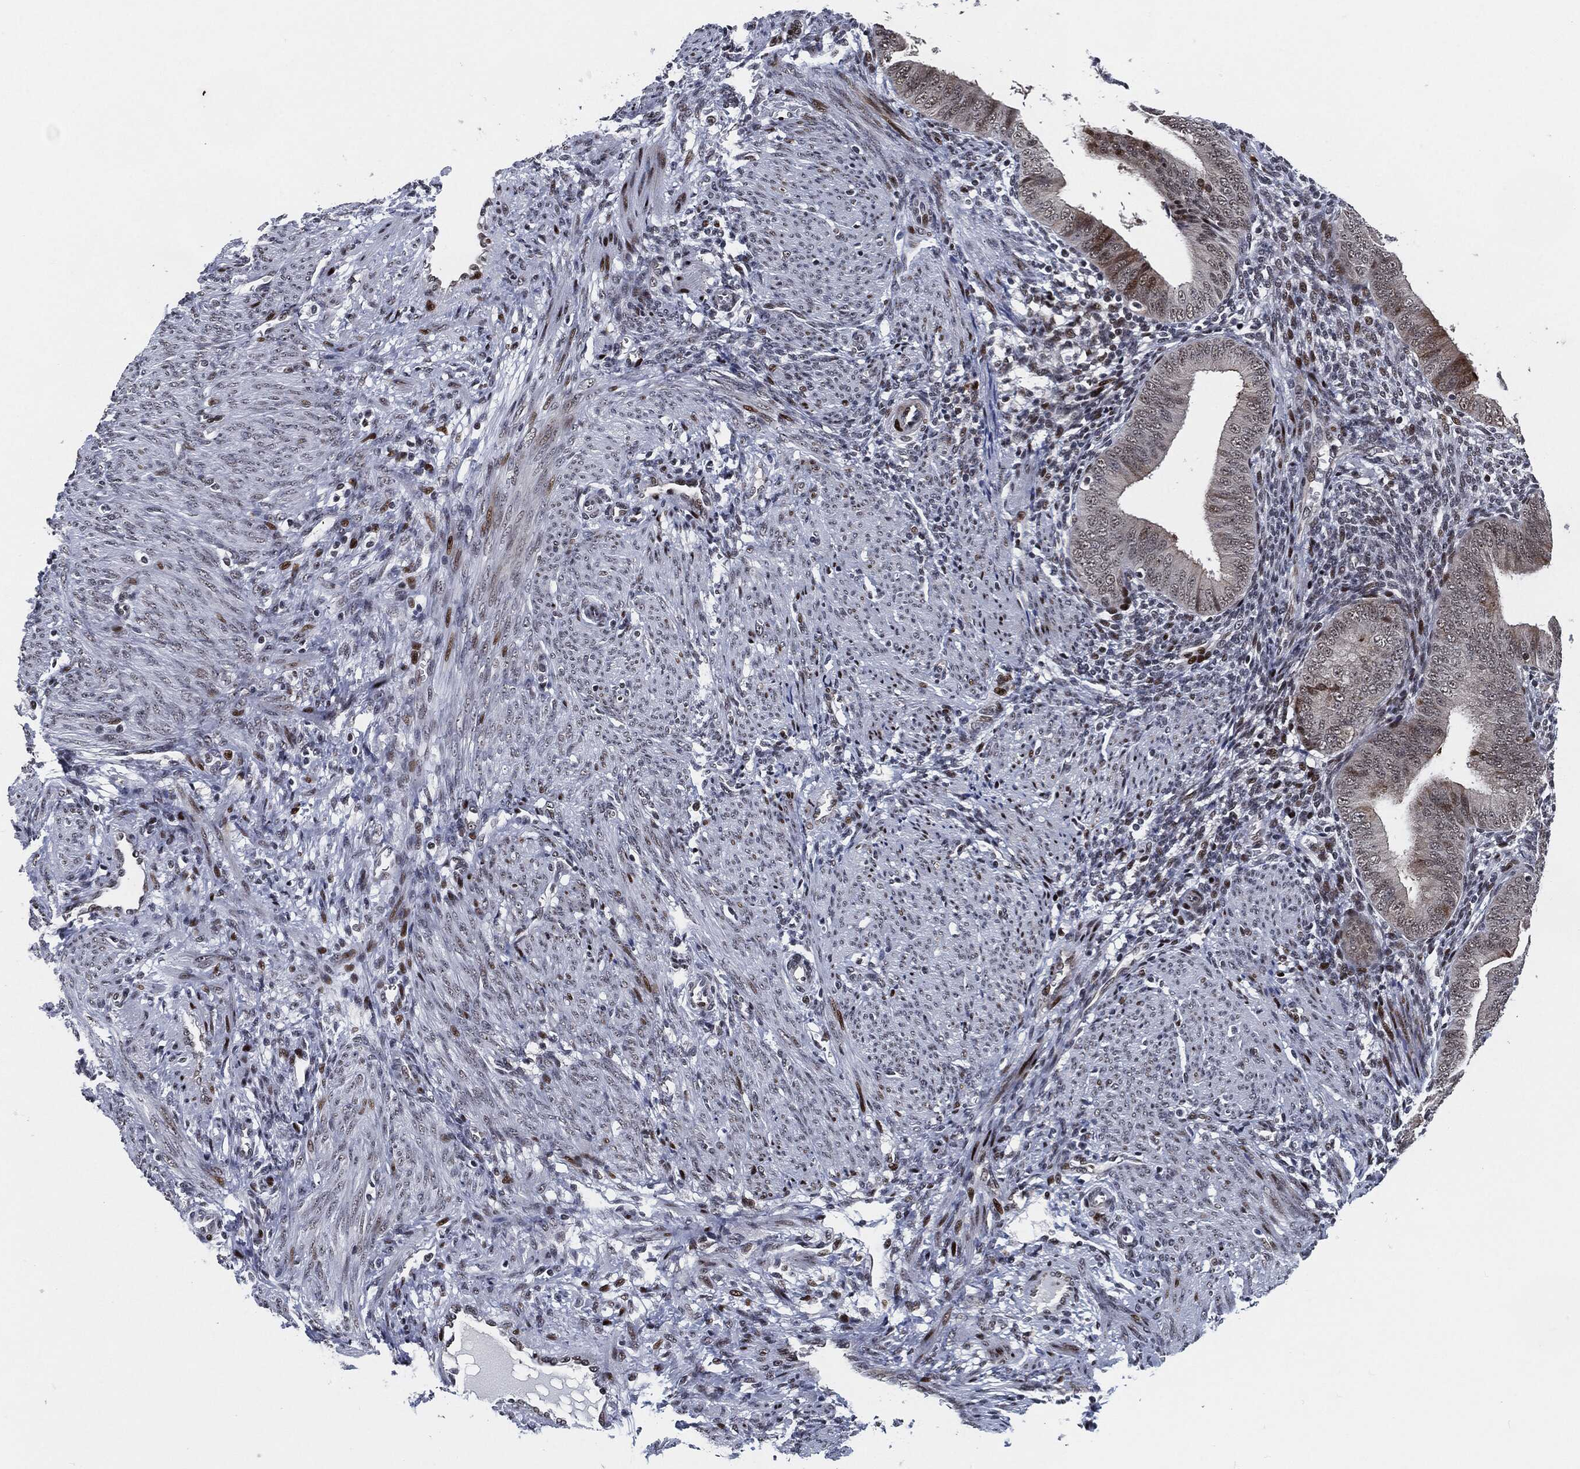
{"staining": {"intensity": "moderate", "quantity": "<25%", "location": "nuclear"}, "tissue": "endometrium", "cell_type": "Cells in endometrial stroma", "image_type": "normal", "snomed": [{"axis": "morphology", "description": "Normal tissue, NOS"}, {"axis": "topography", "description": "Endometrium"}], "caption": "This micrograph displays IHC staining of normal endometrium, with low moderate nuclear staining in approximately <25% of cells in endometrial stroma.", "gene": "AKT2", "patient": {"sex": "female", "age": 39}}